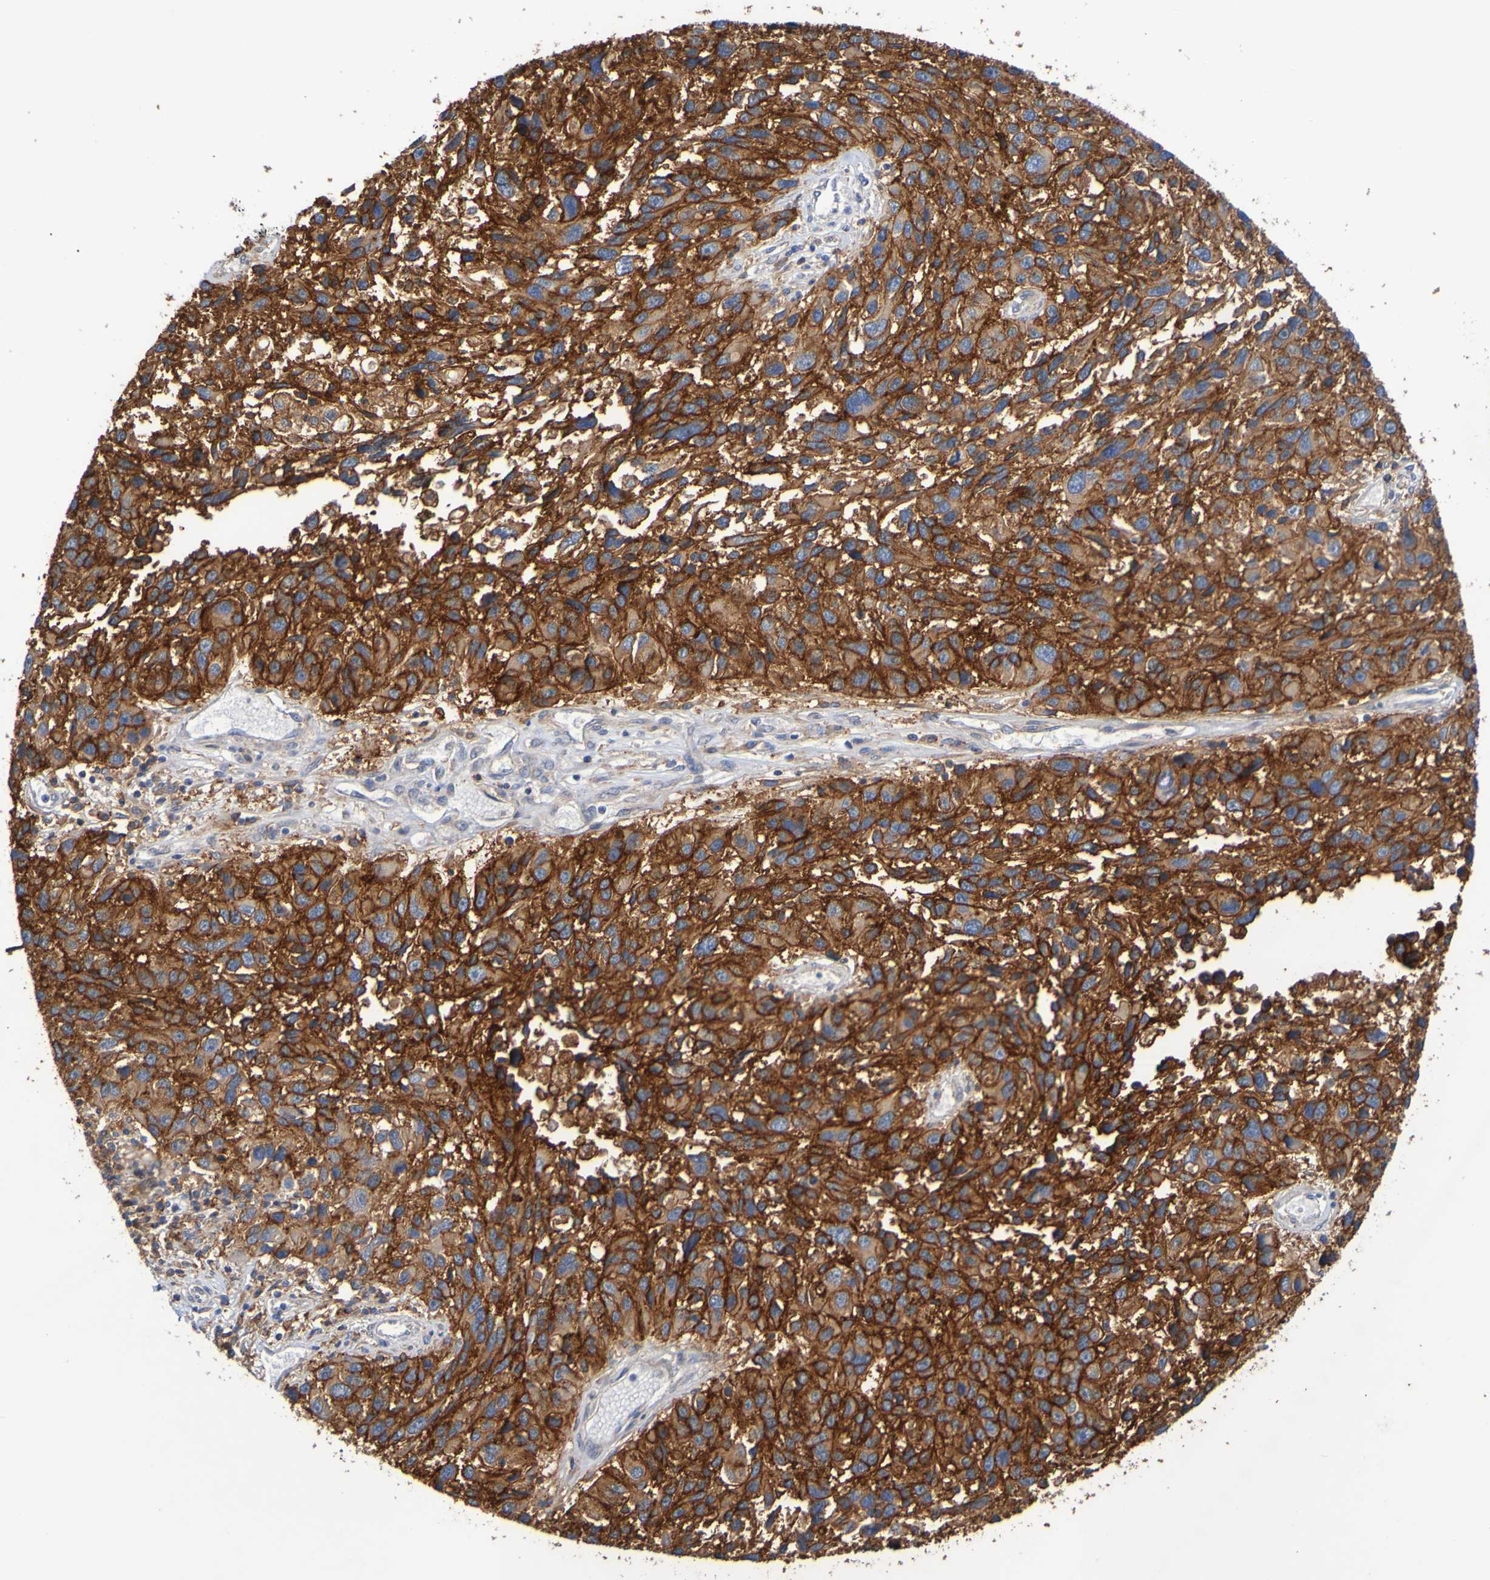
{"staining": {"intensity": "strong", "quantity": ">75%", "location": "cytoplasmic/membranous"}, "tissue": "melanoma", "cell_type": "Tumor cells", "image_type": "cancer", "snomed": [{"axis": "morphology", "description": "Malignant melanoma, NOS"}, {"axis": "topography", "description": "Skin"}], "caption": "Melanoma tissue shows strong cytoplasmic/membranous expression in about >75% of tumor cells", "gene": "SLC3A2", "patient": {"sex": "male", "age": 53}}